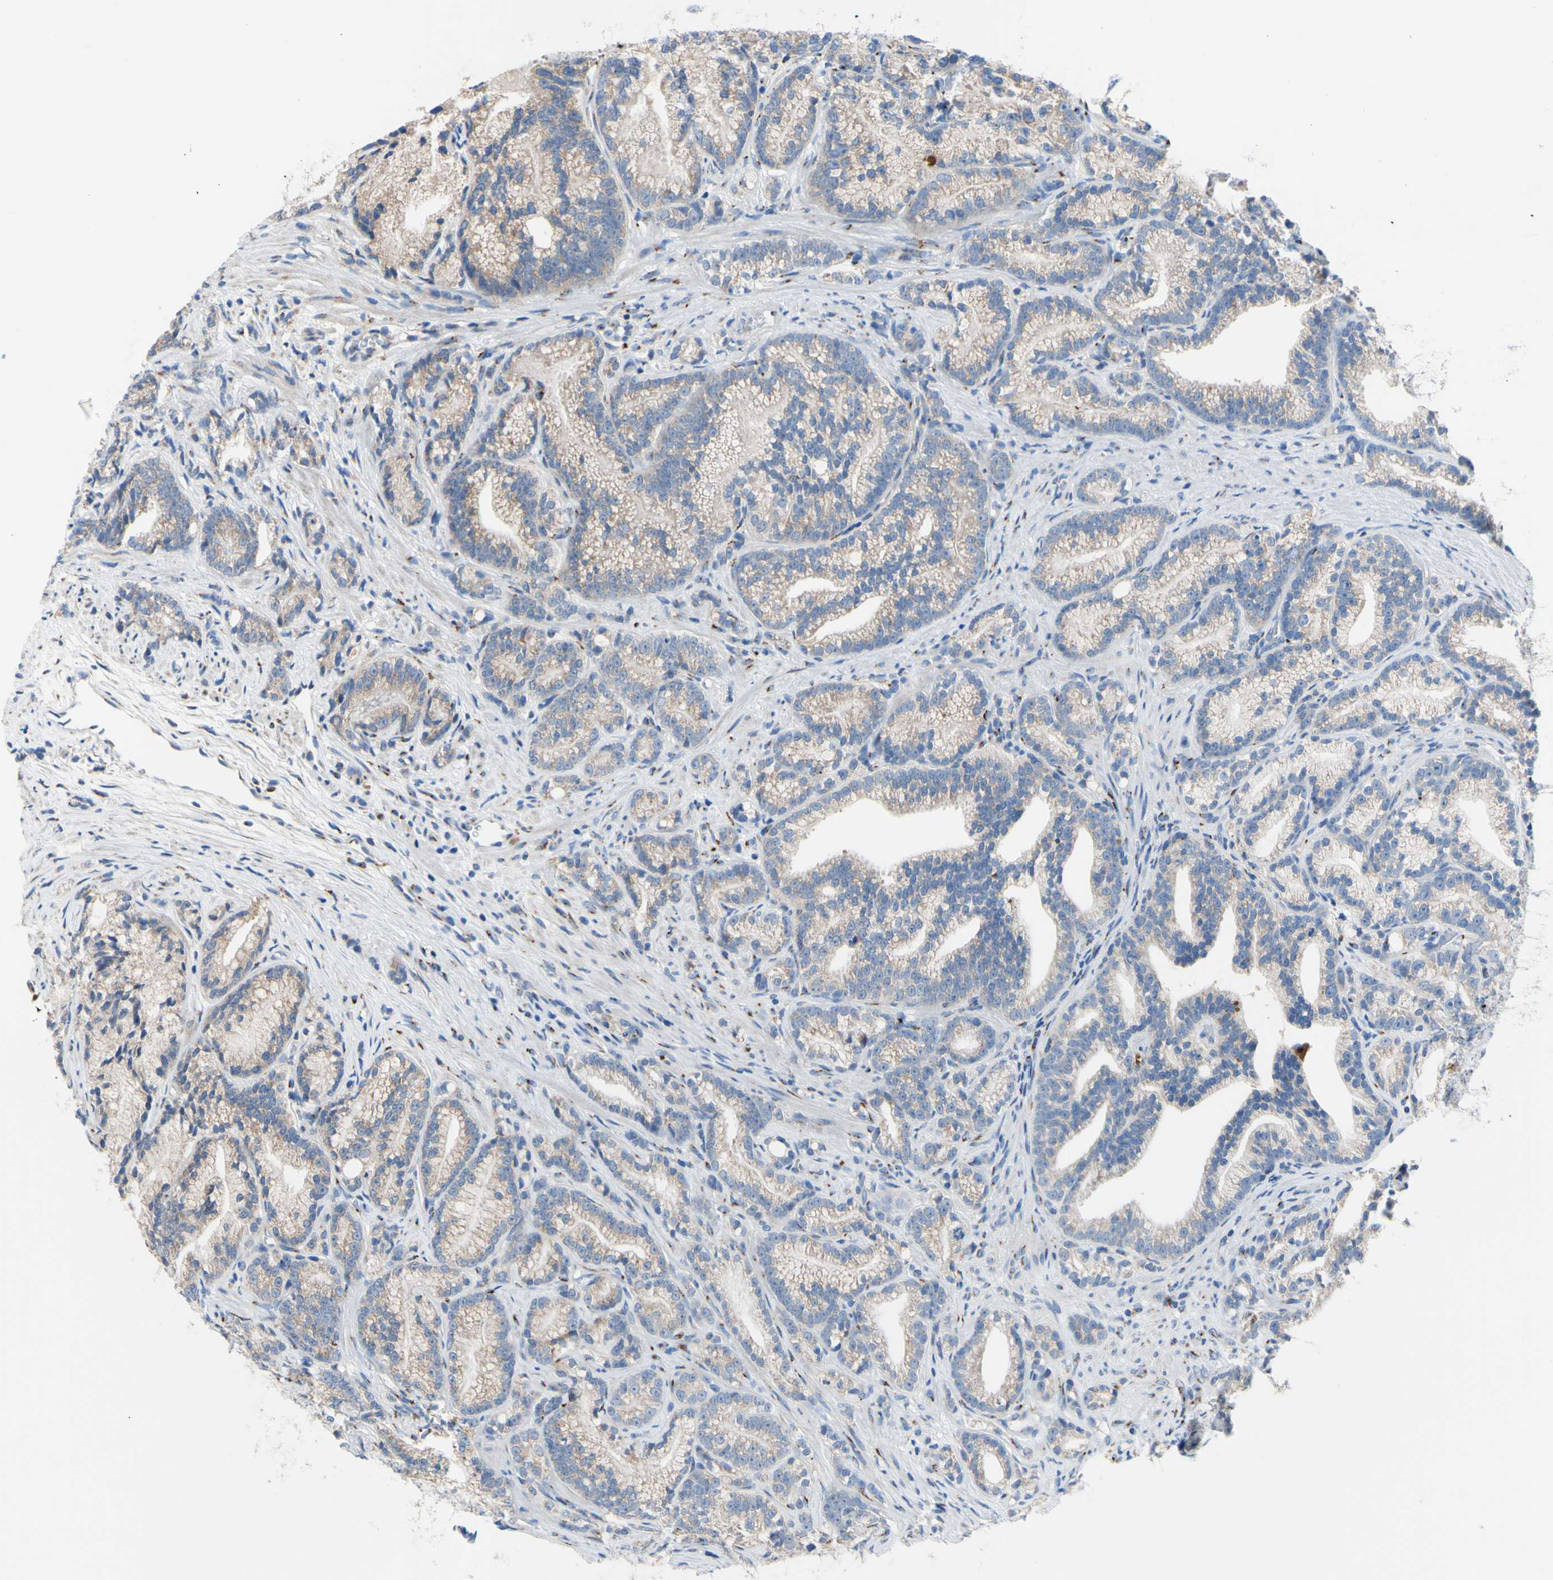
{"staining": {"intensity": "weak", "quantity": "<25%", "location": "cytoplasmic/membranous"}, "tissue": "prostate cancer", "cell_type": "Tumor cells", "image_type": "cancer", "snomed": [{"axis": "morphology", "description": "Adenocarcinoma, Low grade"}, {"axis": "topography", "description": "Prostate"}], "caption": "DAB immunohistochemical staining of prostate cancer shows no significant positivity in tumor cells.", "gene": "GALNT2", "patient": {"sex": "male", "age": 89}}